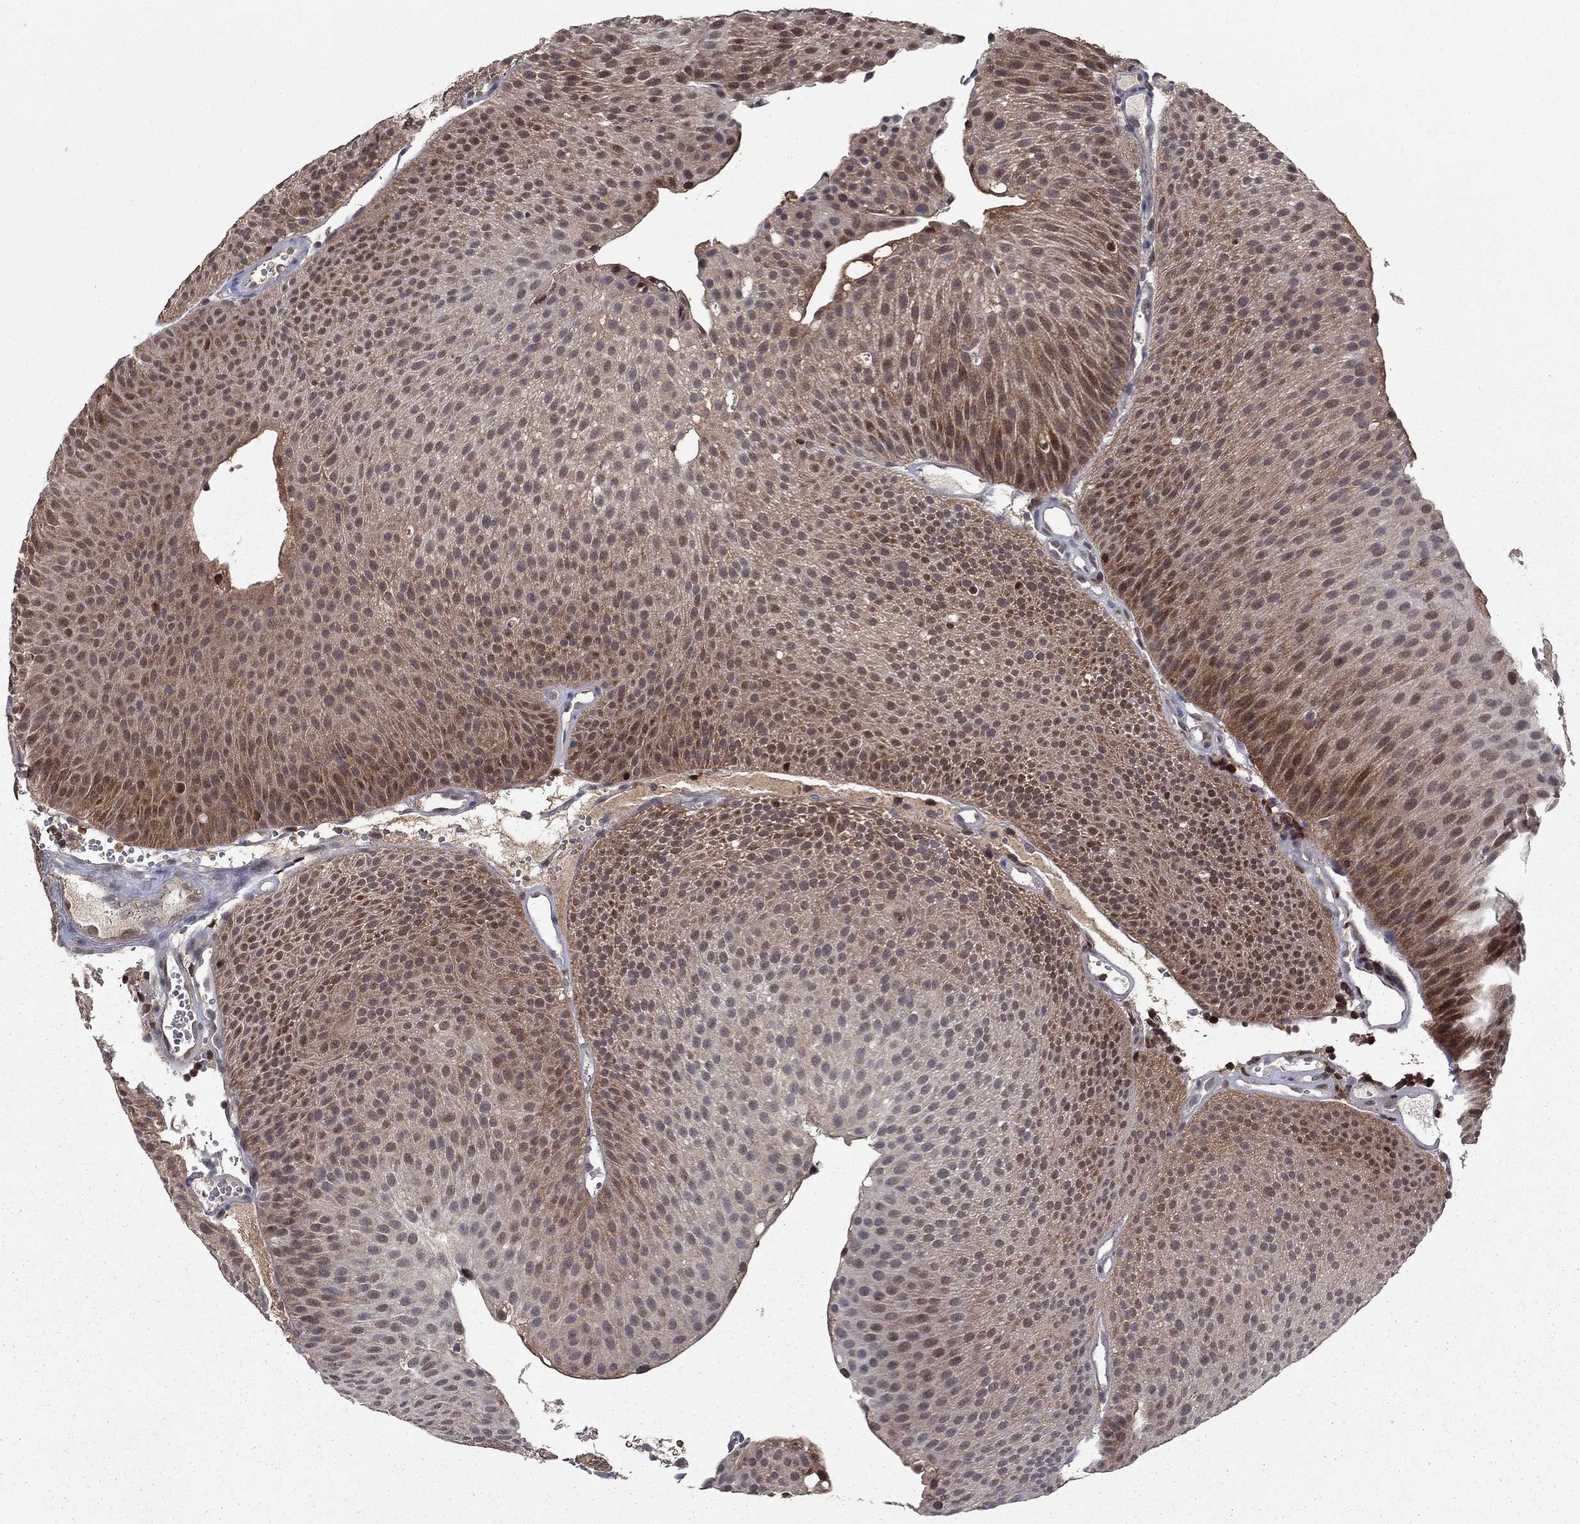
{"staining": {"intensity": "moderate", "quantity": "<25%", "location": "cytoplasmic/membranous,nuclear"}, "tissue": "urothelial cancer", "cell_type": "Tumor cells", "image_type": "cancer", "snomed": [{"axis": "morphology", "description": "Urothelial carcinoma, Low grade"}, {"axis": "topography", "description": "Urinary bladder"}], "caption": "A micrograph of human urothelial cancer stained for a protein displays moderate cytoplasmic/membranous and nuclear brown staining in tumor cells.", "gene": "APPBP2", "patient": {"sex": "male", "age": 65}}